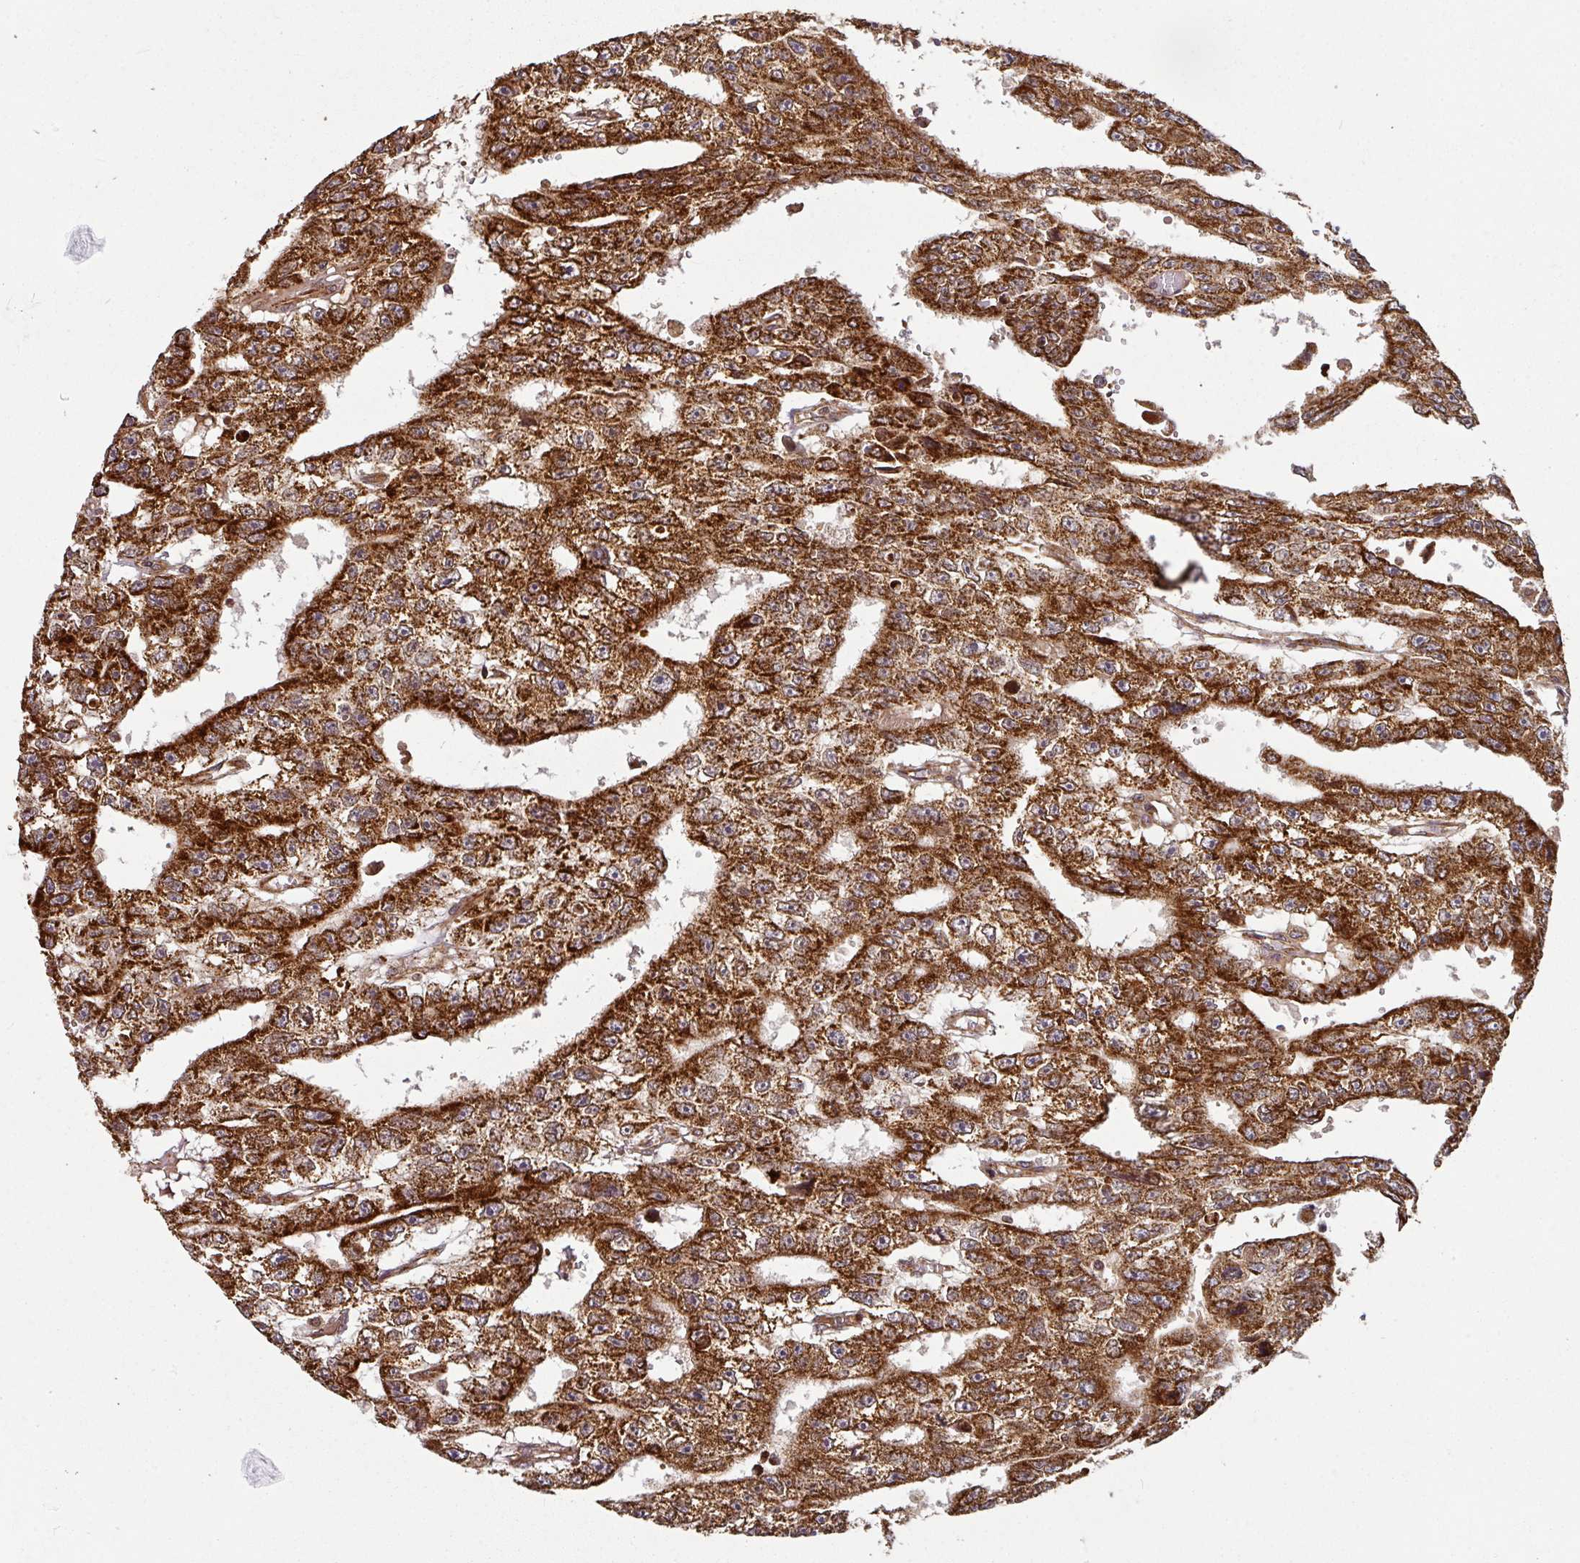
{"staining": {"intensity": "strong", "quantity": ">75%", "location": "cytoplasmic/membranous"}, "tissue": "testis cancer", "cell_type": "Tumor cells", "image_type": "cancer", "snomed": [{"axis": "morphology", "description": "Carcinoma, Embryonal, NOS"}, {"axis": "topography", "description": "Testis"}], "caption": "Embryonal carcinoma (testis) was stained to show a protein in brown. There is high levels of strong cytoplasmic/membranous staining in about >75% of tumor cells.", "gene": "TRAP1", "patient": {"sex": "male", "age": 20}}